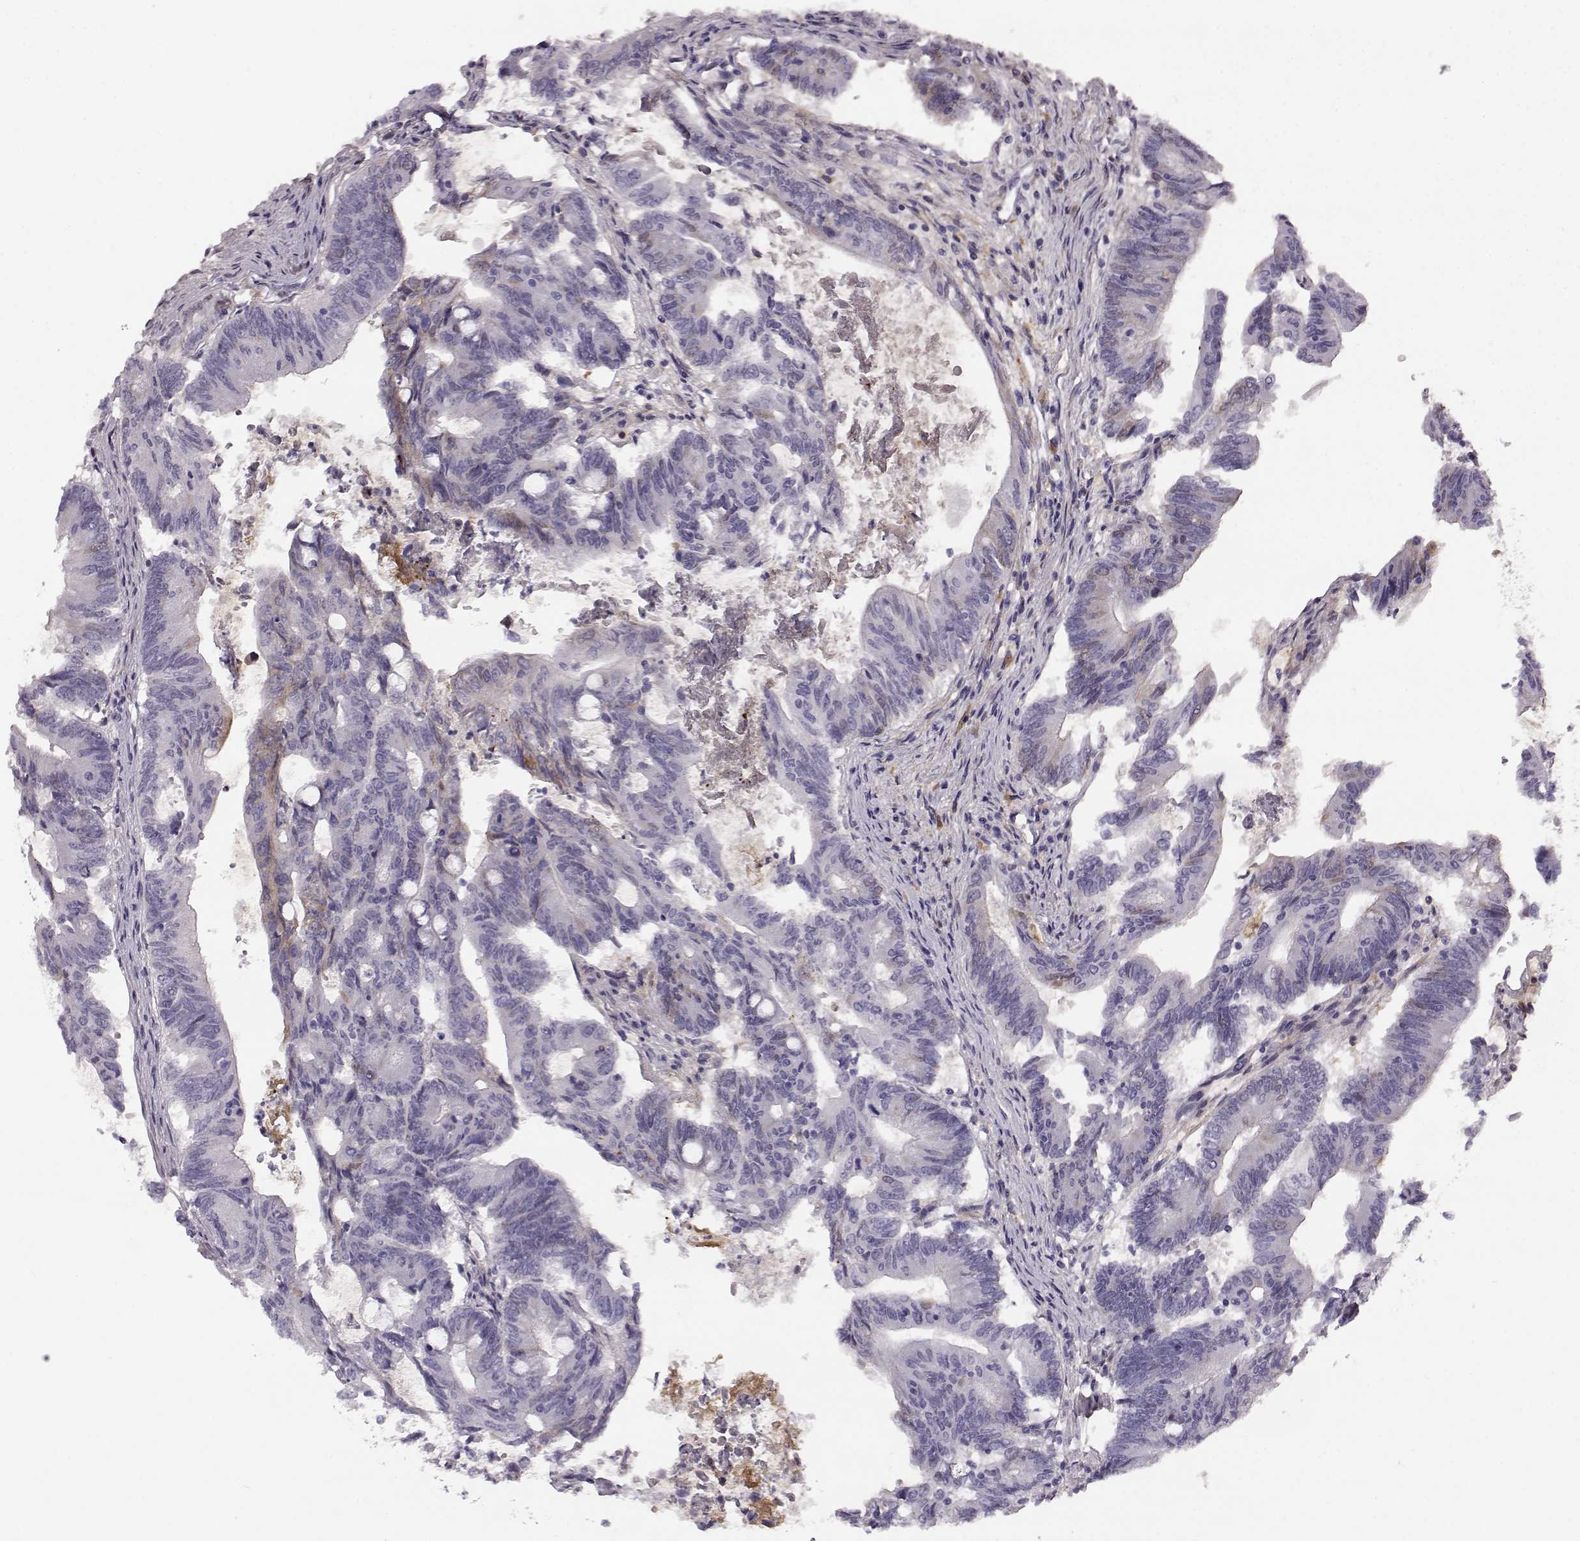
{"staining": {"intensity": "negative", "quantity": "none", "location": "none"}, "tissue": "colorectal cancer", "cell_type": "Tumor cells", "image_type": "cancer", "snomed": [{"axis": "morphology", "description": "Adenocarcinoma, NOS"}, {"axis": "topography", "description": "Colon"}], "caption": "Human colorectal cancer (adenocarcinoma) stained for a protein using IHC exhibits no expression in tumor cells.", "gene": "TRIM69", "patient": {"sex": "female", "age": 70}}